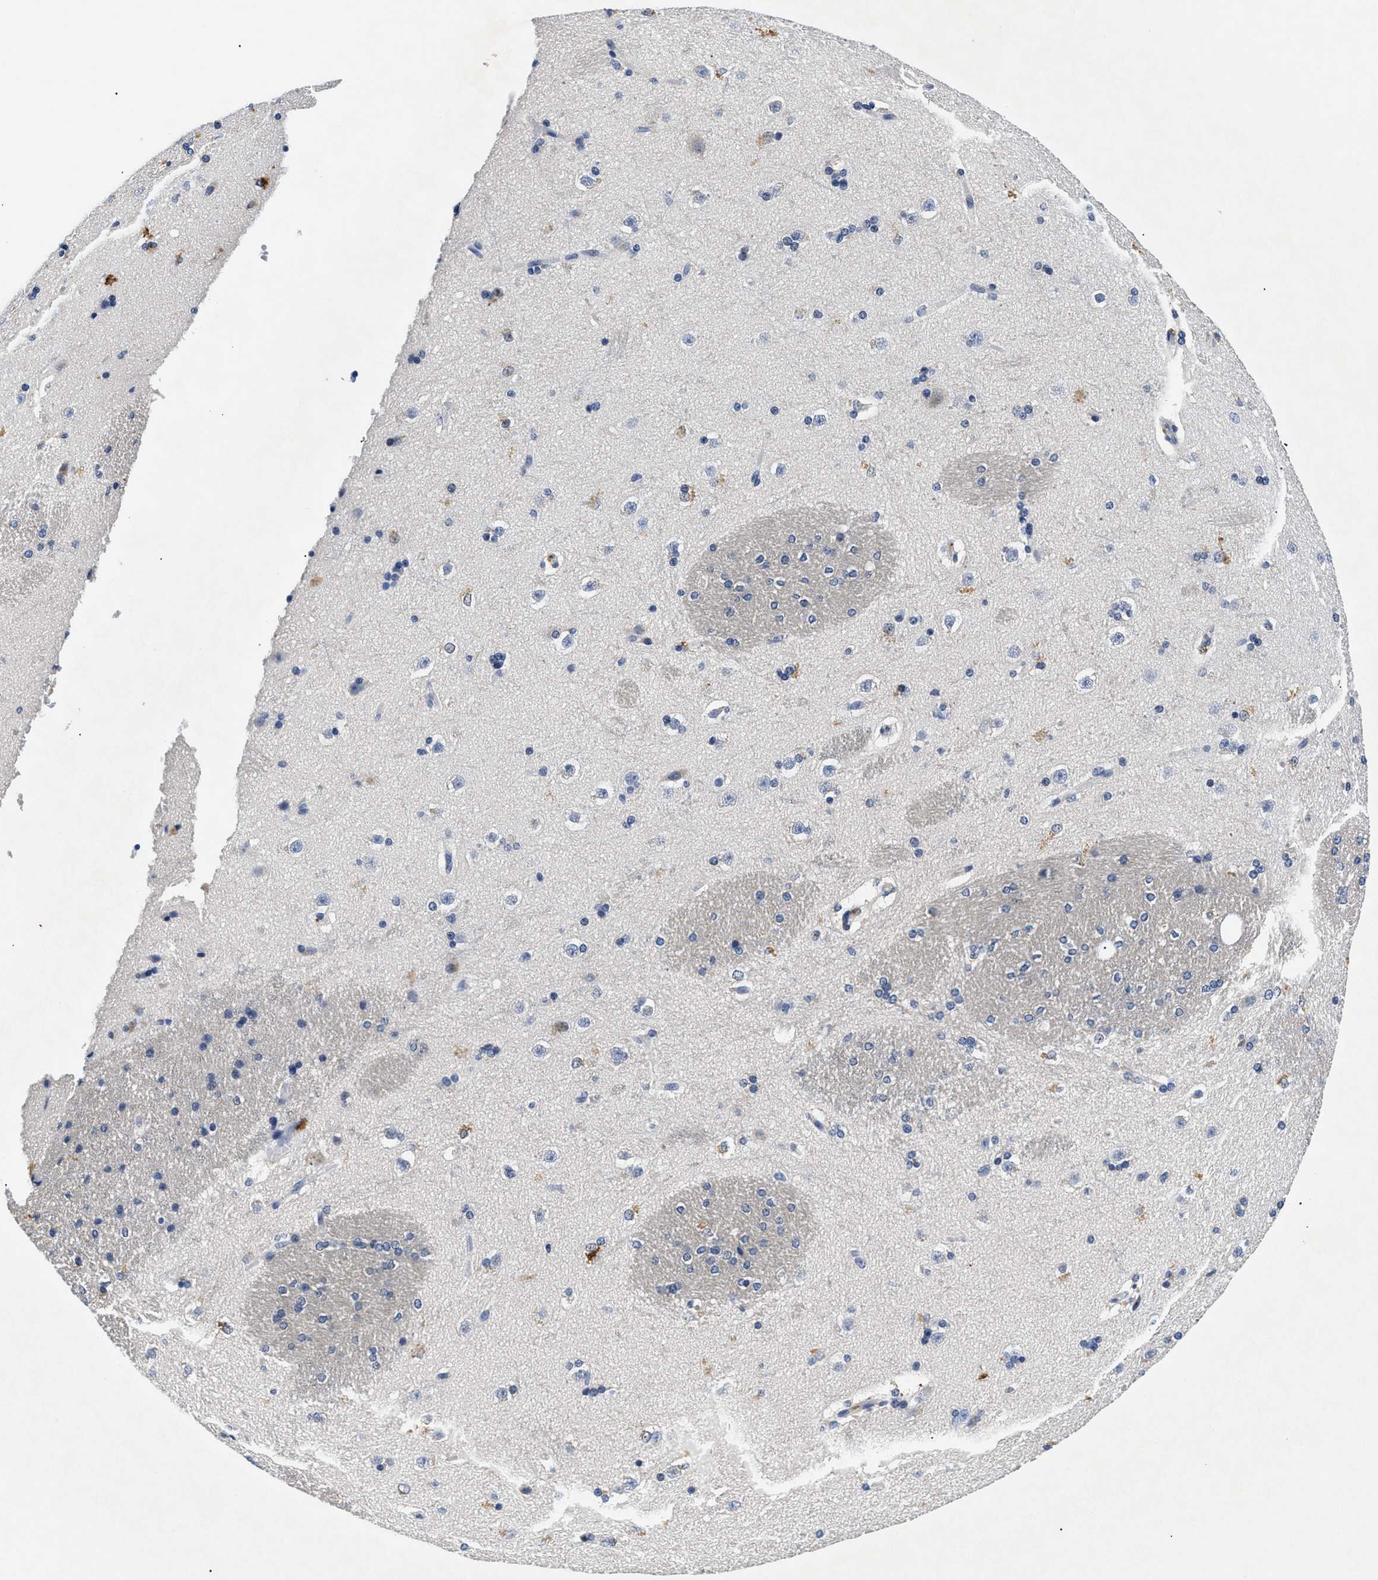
{"staining": {"intensity": "weak", "quantity": "<25%", "location": "cytoplasmic/membranous"}, "tissue": "caudate", "cell_type": "Glial cells", "image_type": "normal", "snomed": [{"axis": "morphology", "description": "Normal tissue, NOS"}, {"axis": "topography", "description": "Lateral ventricle wall"}], "caption": "Glial cells are negative for brown protein staining in benign caudate. (DAB immunohistochemistry (IHC) visualized using brightfield microscopy, high magnification).", "gene": "MEA1", "patient": {"sex": "female", "age": 19}}